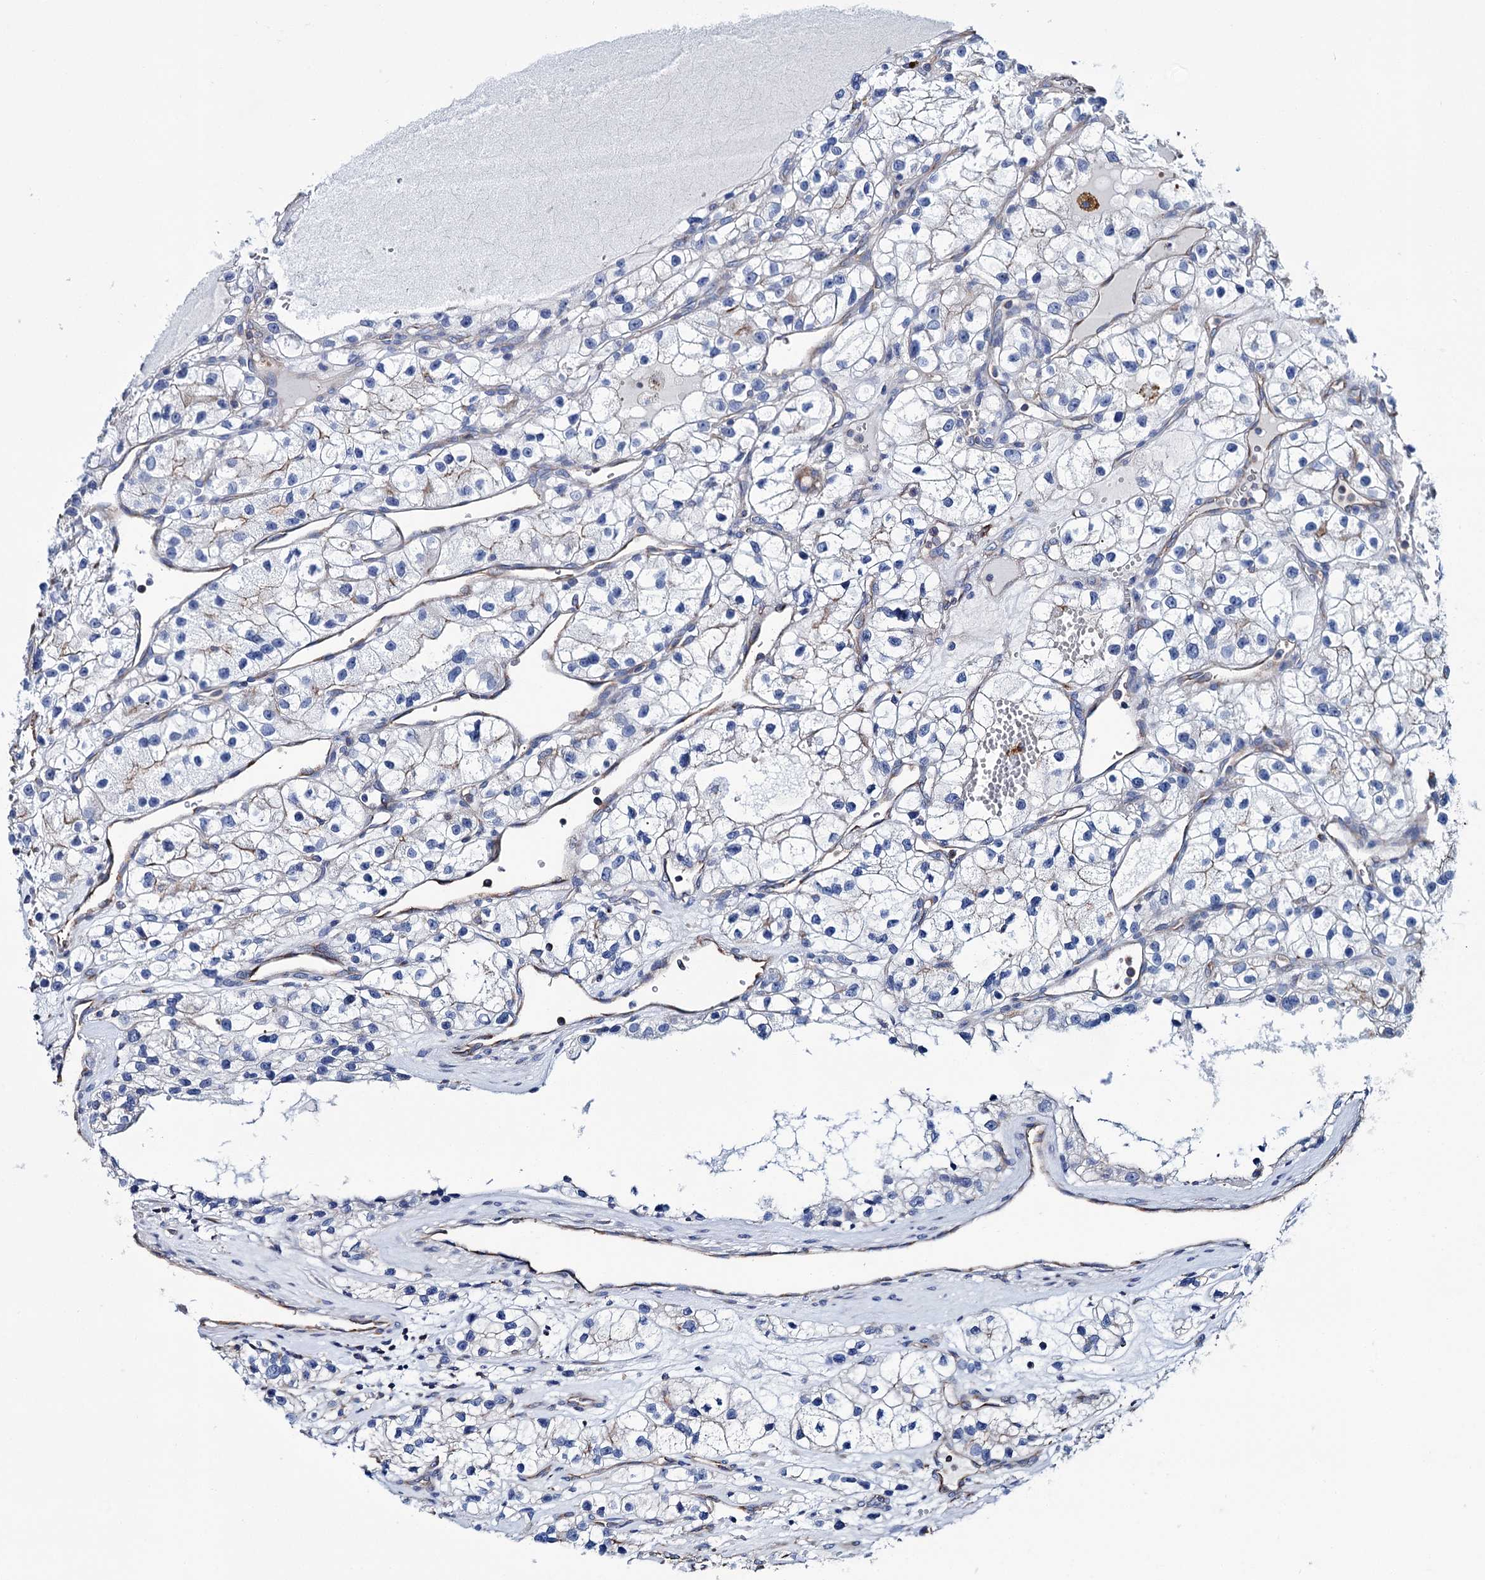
{"staining": {"intensity": "negative", "quantity": "none", "location": "none"}, "tissue": "renal cancer", "cell_type": "Tumor cells", "image_type": "cancer", "snomed": [{"axis": "morphology", "description": "Adenocarcinoma, NOS"}, {"axis": "topography", "description": "Kidney"}], "caption": "IHC photomicrograph of neoplastic tissue: human renal adenocarcinoma stained with DAB exhibits no significant protein expression in tumor cells.", "gene": "SCPEP1", "patient": {"sex": "female", "age": 57}}